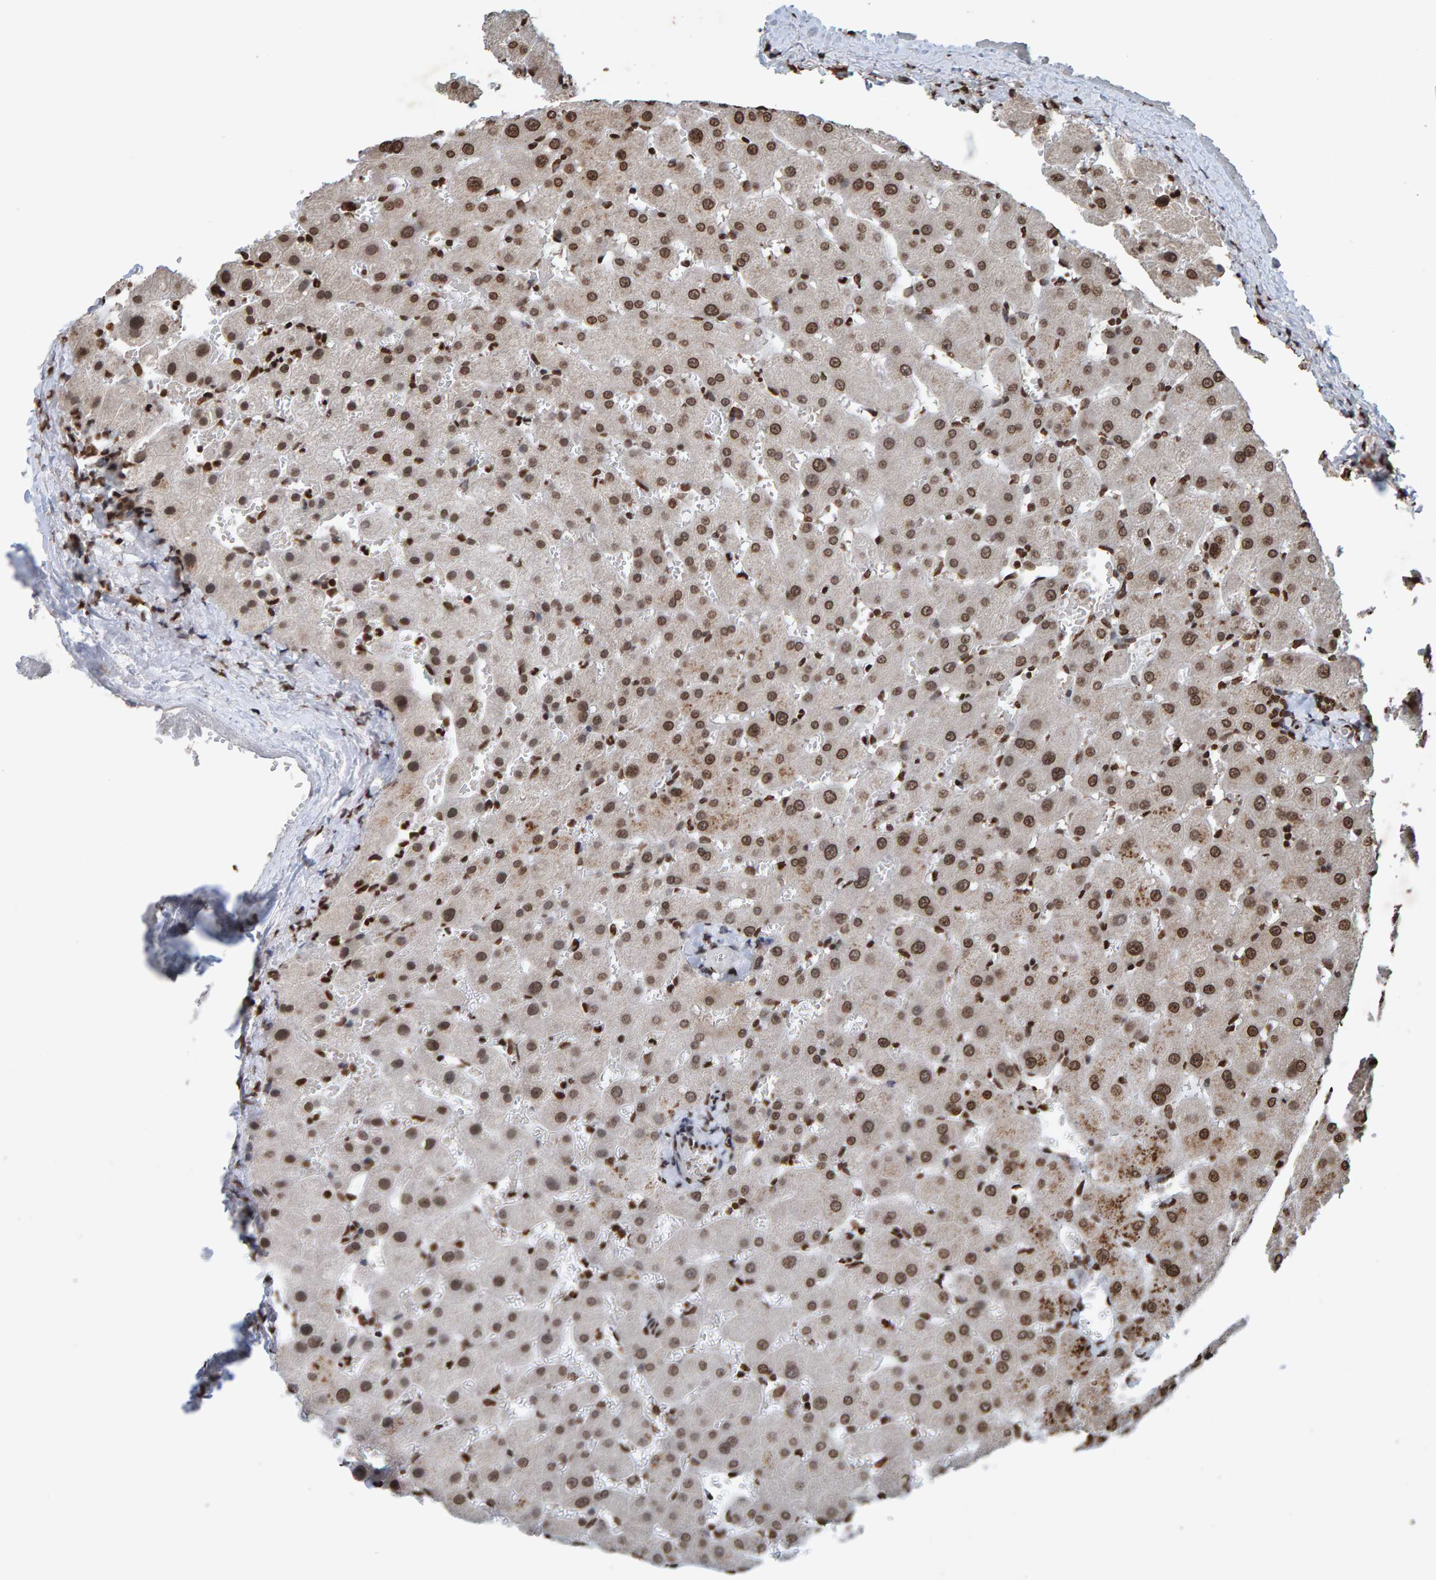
{"staining": {"intensity": "moderate", "quantity": ">75%", "location": "nuclear"}, "tissue": "liver", "cell_type": "Cholangiocytes", "image_type": "normal", "snomed": [{"axis": "morphology", "description": "Normal tissue, NOS"}, {"axis": "topography", "description": "Liver"}], "caption": "This micrograph demonstrates immunohistochemistry staining of normal liver, with medium moderate nuclear staining in approximately >75% of cholangiocytes.", "gene": "H2AZ1", "patient": {"sex": "female", "age": 63}}